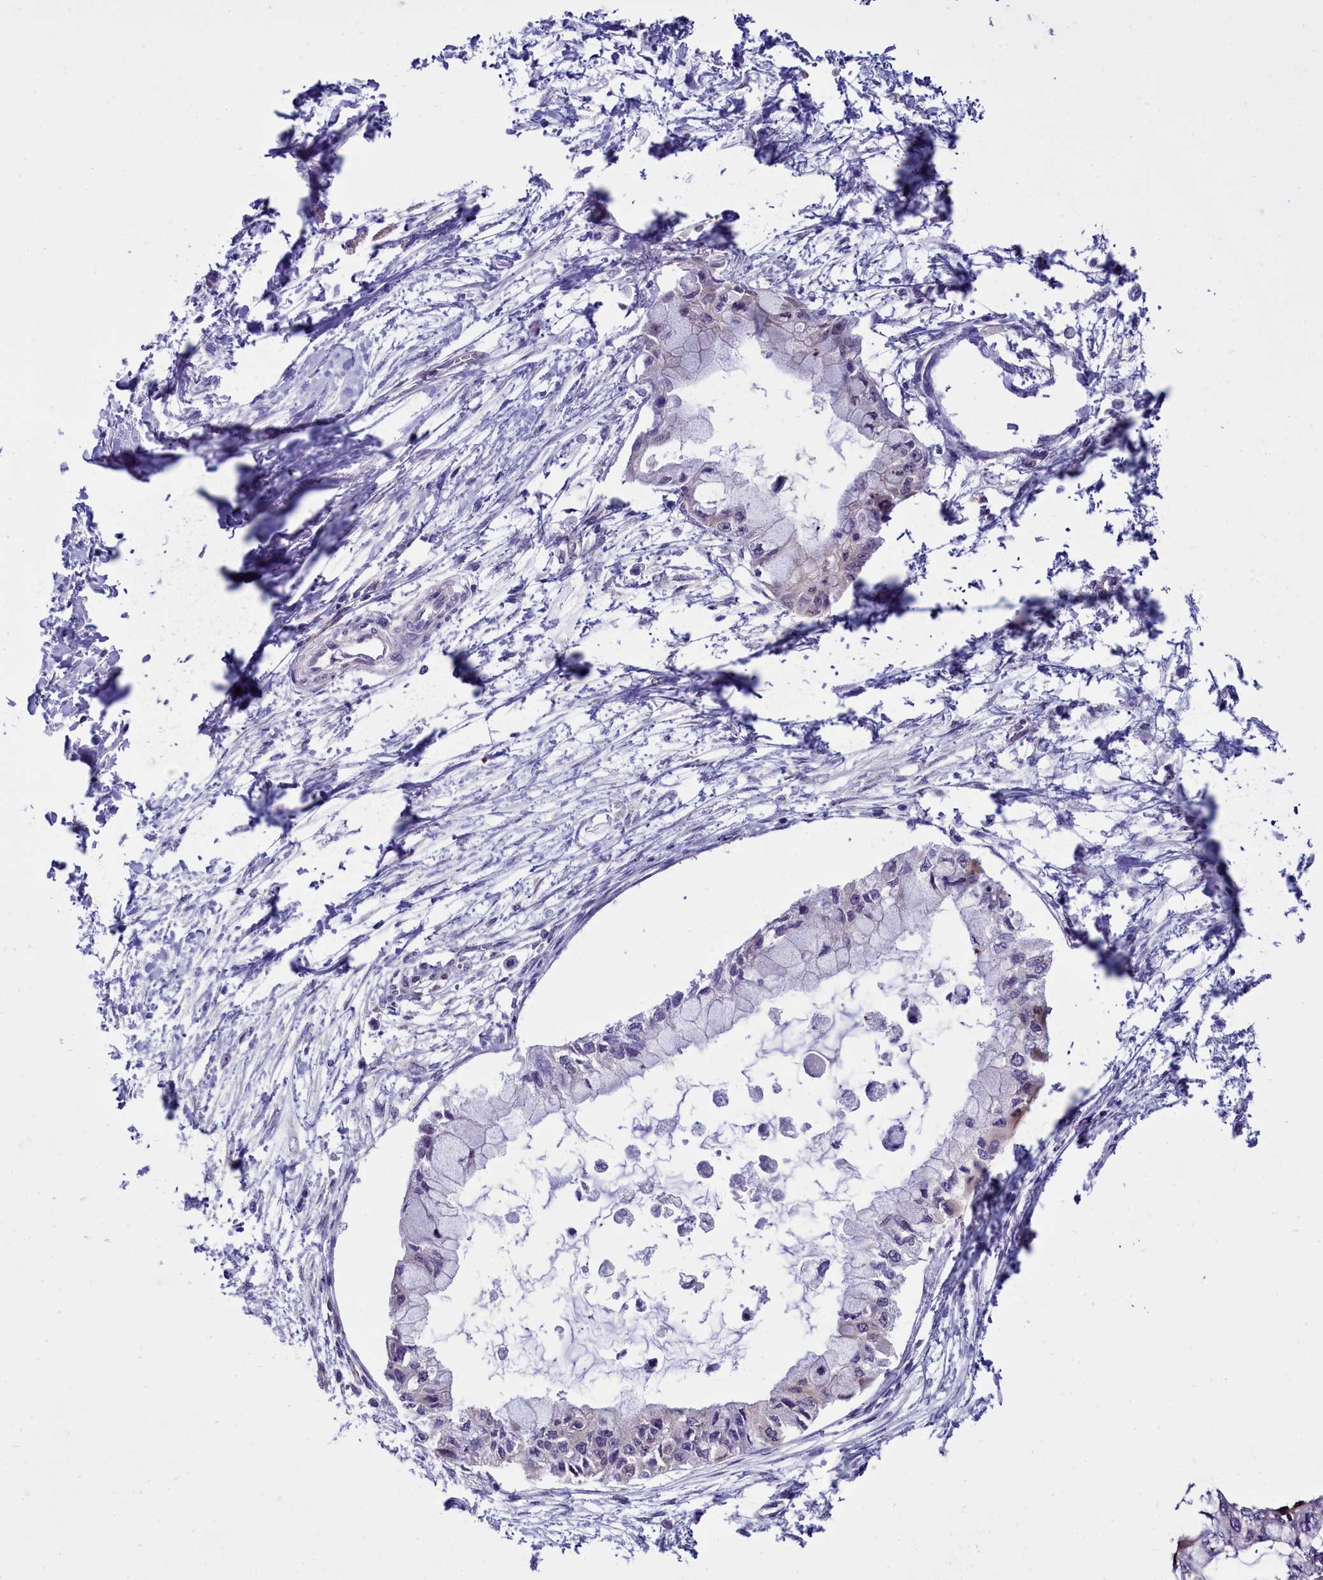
{"staining": {"intensity": "negative", "quantity": "none", "location": "none"}, "tissue": "pancreatic cancer", "cell_type": "Tumor cells", "image_type": "cancer", "snomed": [{"axis": "morphology", "description": "Adenocarcinoma, NOS"}, {"axis": "topography", "description": "Pancreas"}], "caption": "High power microscopy image of an IHC photomicrograph of pancreatic cancer (adenocarcinoma), revealing no significant positivity in tumor cells.", "gene": "BCAR1", "patient": {"sex": "male", "age": 48}}